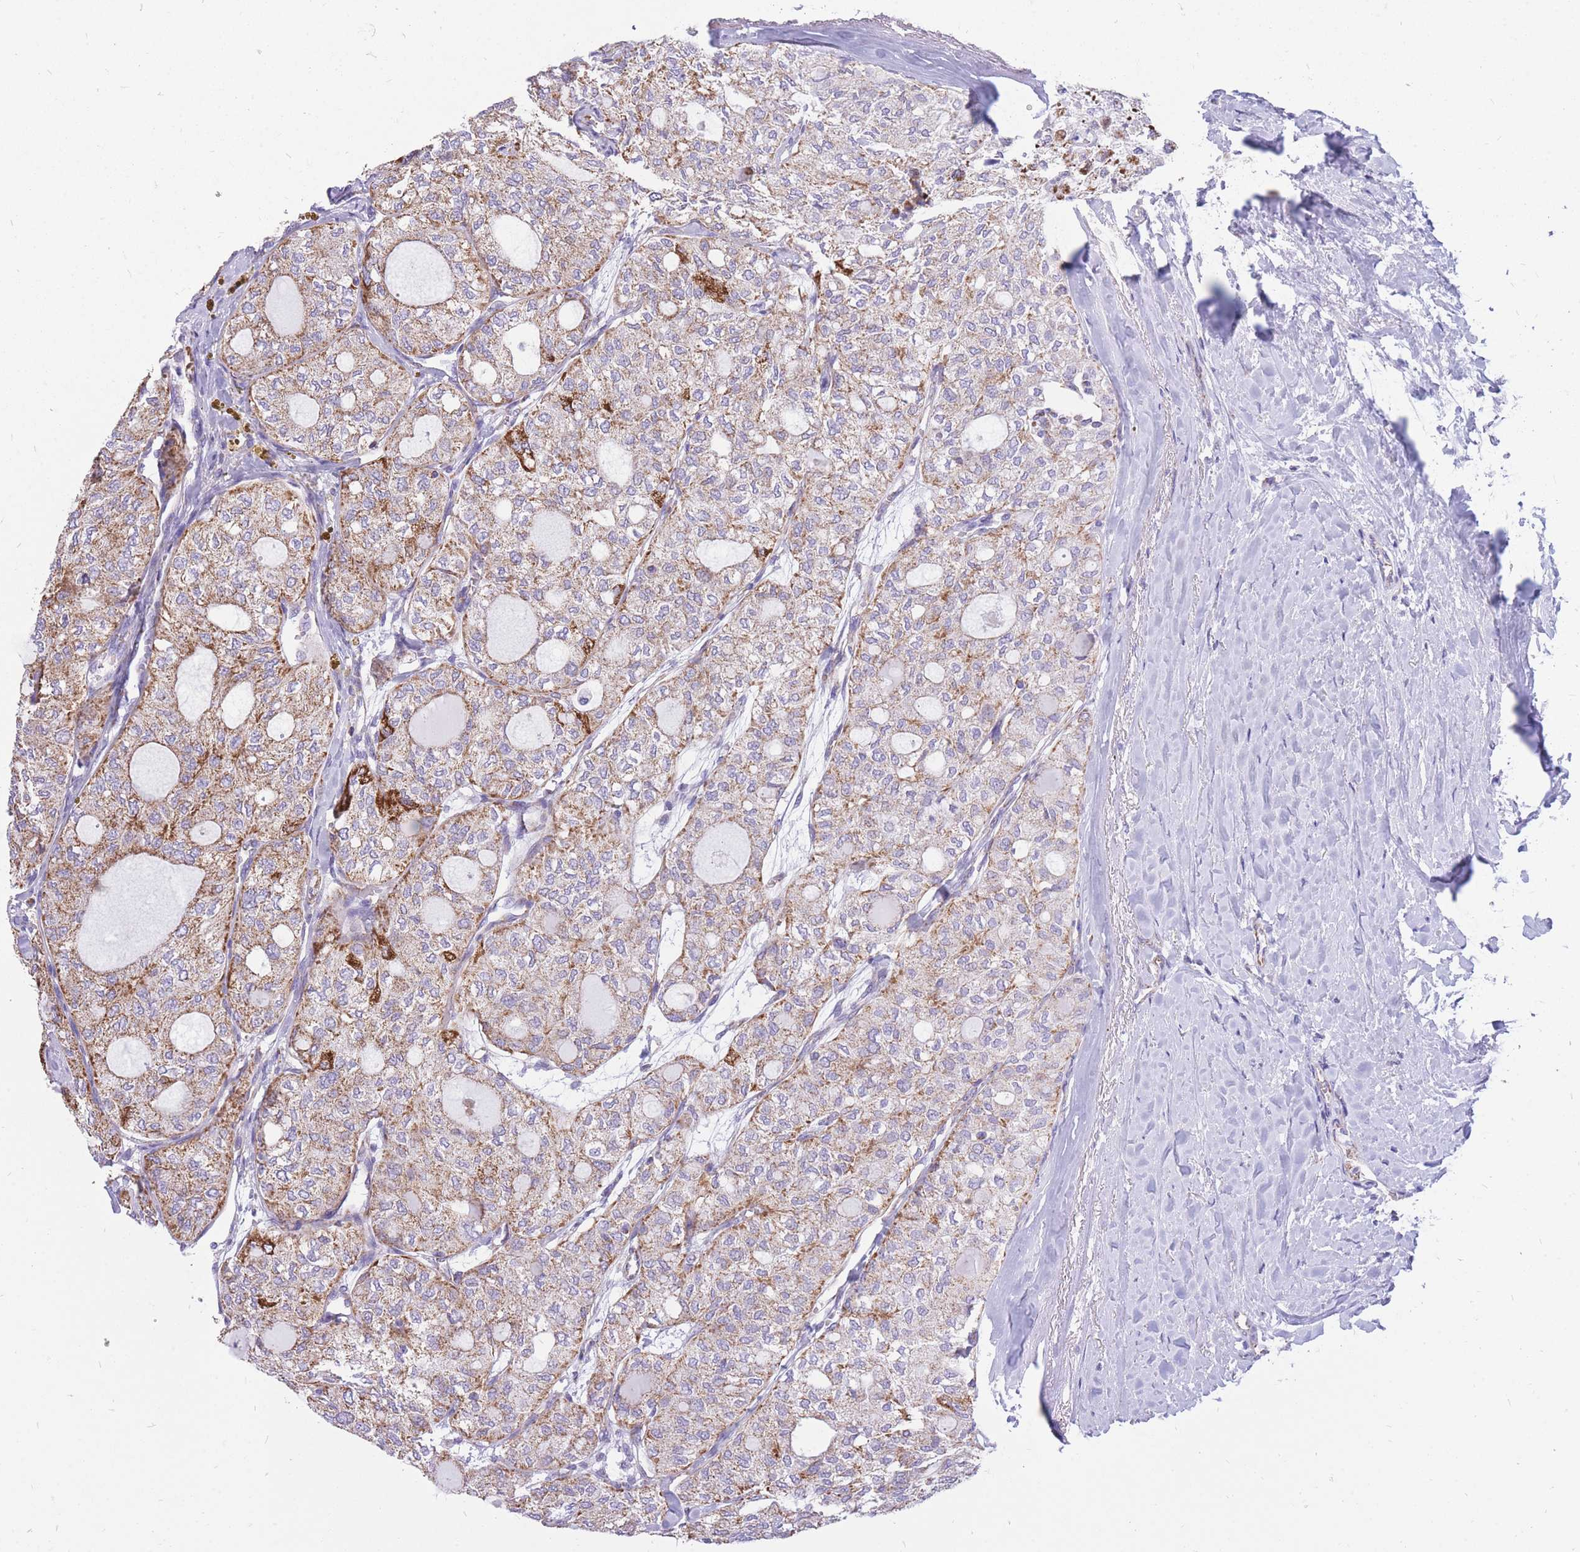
{"staining": {"intensity": "moderate", "quantity": "25%-75%", "location": "cytoplasmic/membranous"}, "tissue": "thyroid cancer", "cell_type": "Tumor cells", "image_type": "cancer", "snomed": [{"axis": "morphology", "description": "Follicular adenoma carcinoma, NOS"}, {"axis": "topography", "description": "Thyroid gland"}], "caption": "Thyroid cancer (follicular adenoma carcinoma) tissue reveals moderate cytoplasmic/membranous staining in approximately 25%-75% of tumor cells", "gene": "PCSK1", "patient": {"sex": "male", "age": 75}}